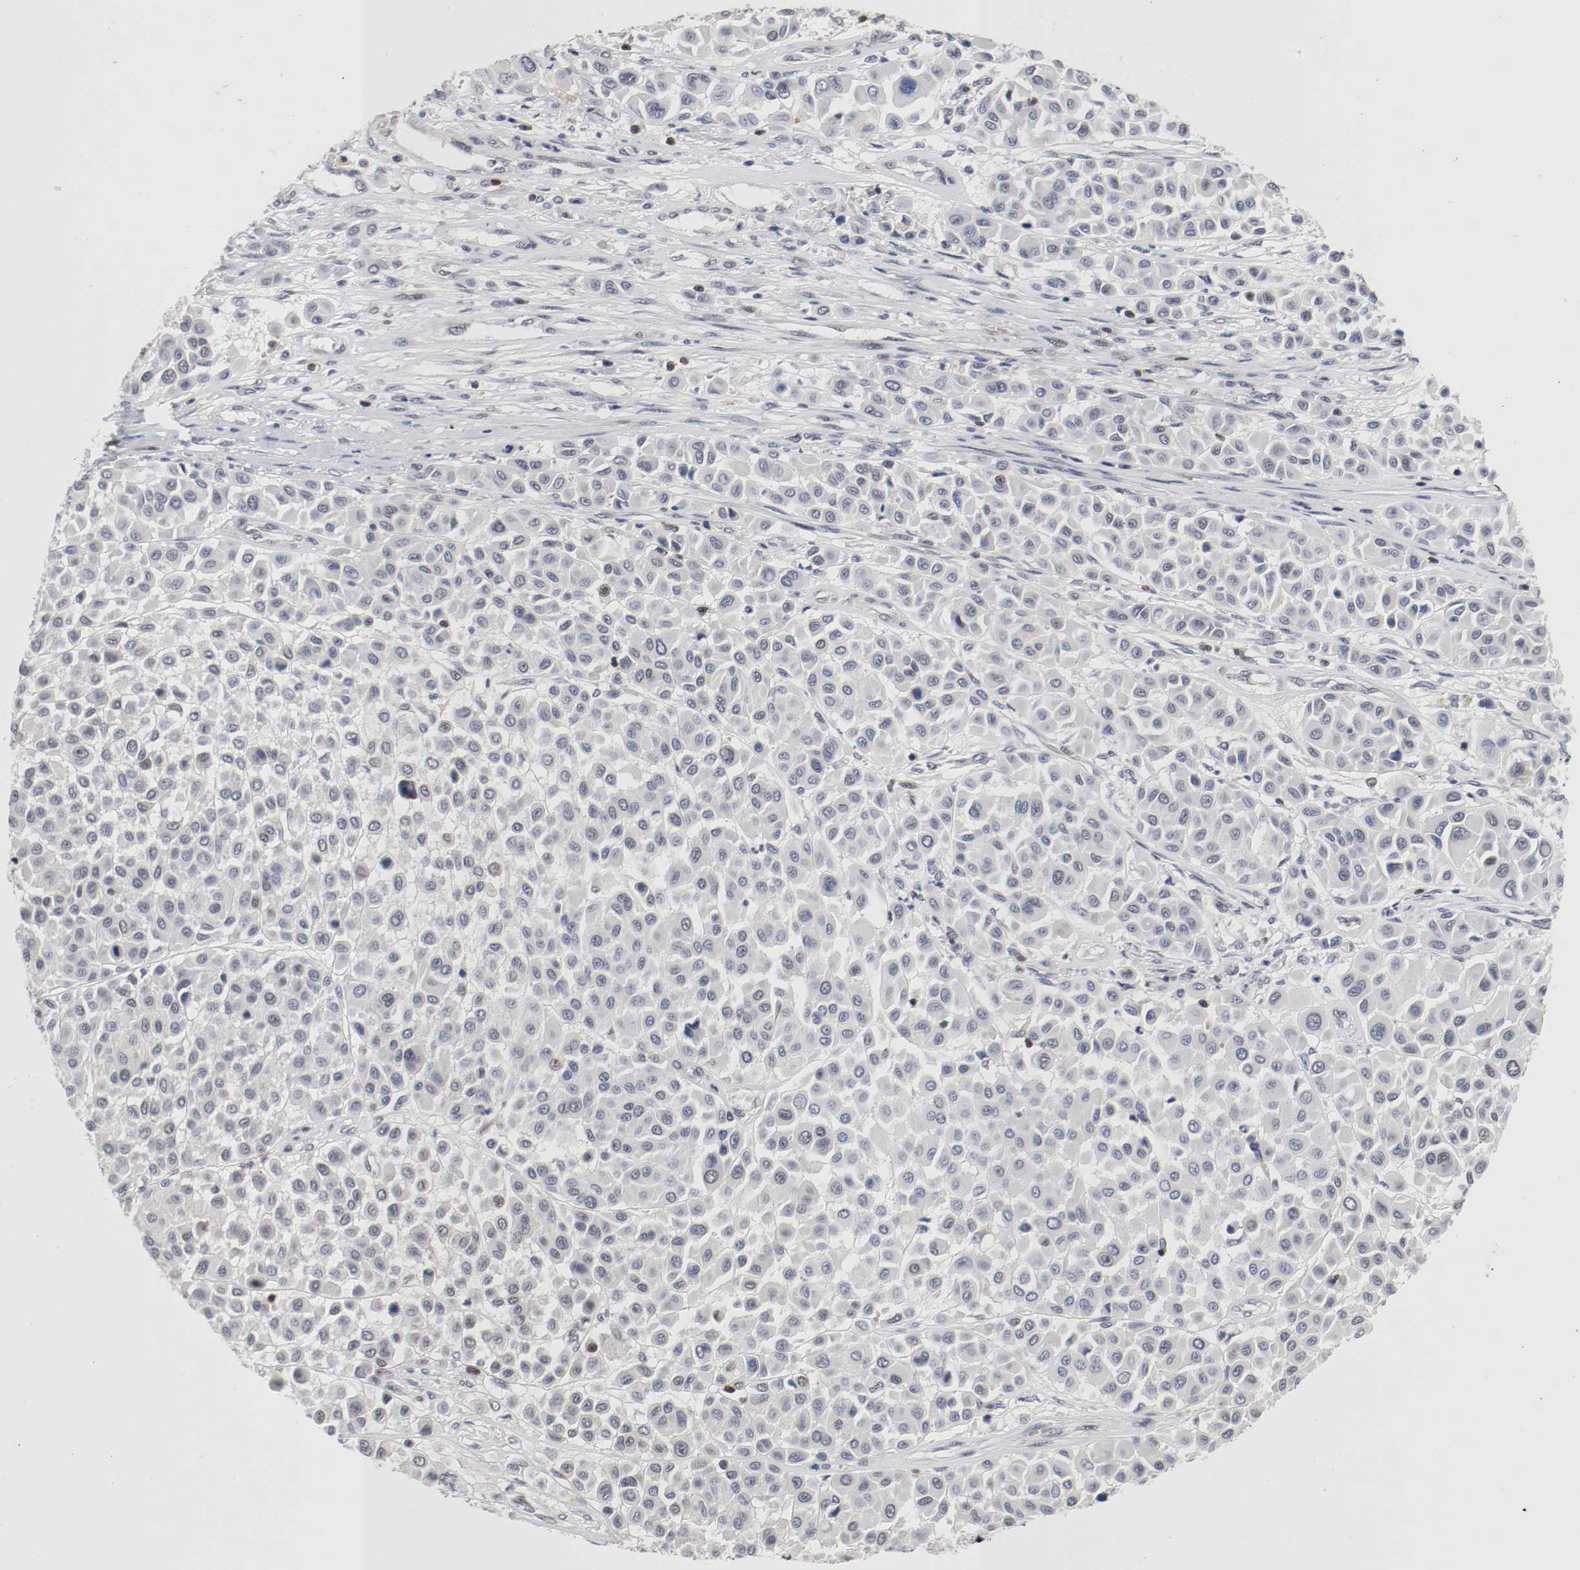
{"staining": {"intensity": "negative", "quantity": "none", "location": "none"}, "tissue": "melanoma", "cell_type": "Tumor cells", "image_type": "cancer", "snomed": [{"axis": "morphology", "description": "Malignant melanoma, Metastatic site"}, {"axis": "topography", "description": "Soft tissue"}], "caption": "Immunohistochemistry (IHC) of malignant melanoma (metastatic site) shows no positivity in tumor cells.", "gene": "JUND", "patient": {"sex": "male", "age": 41}}